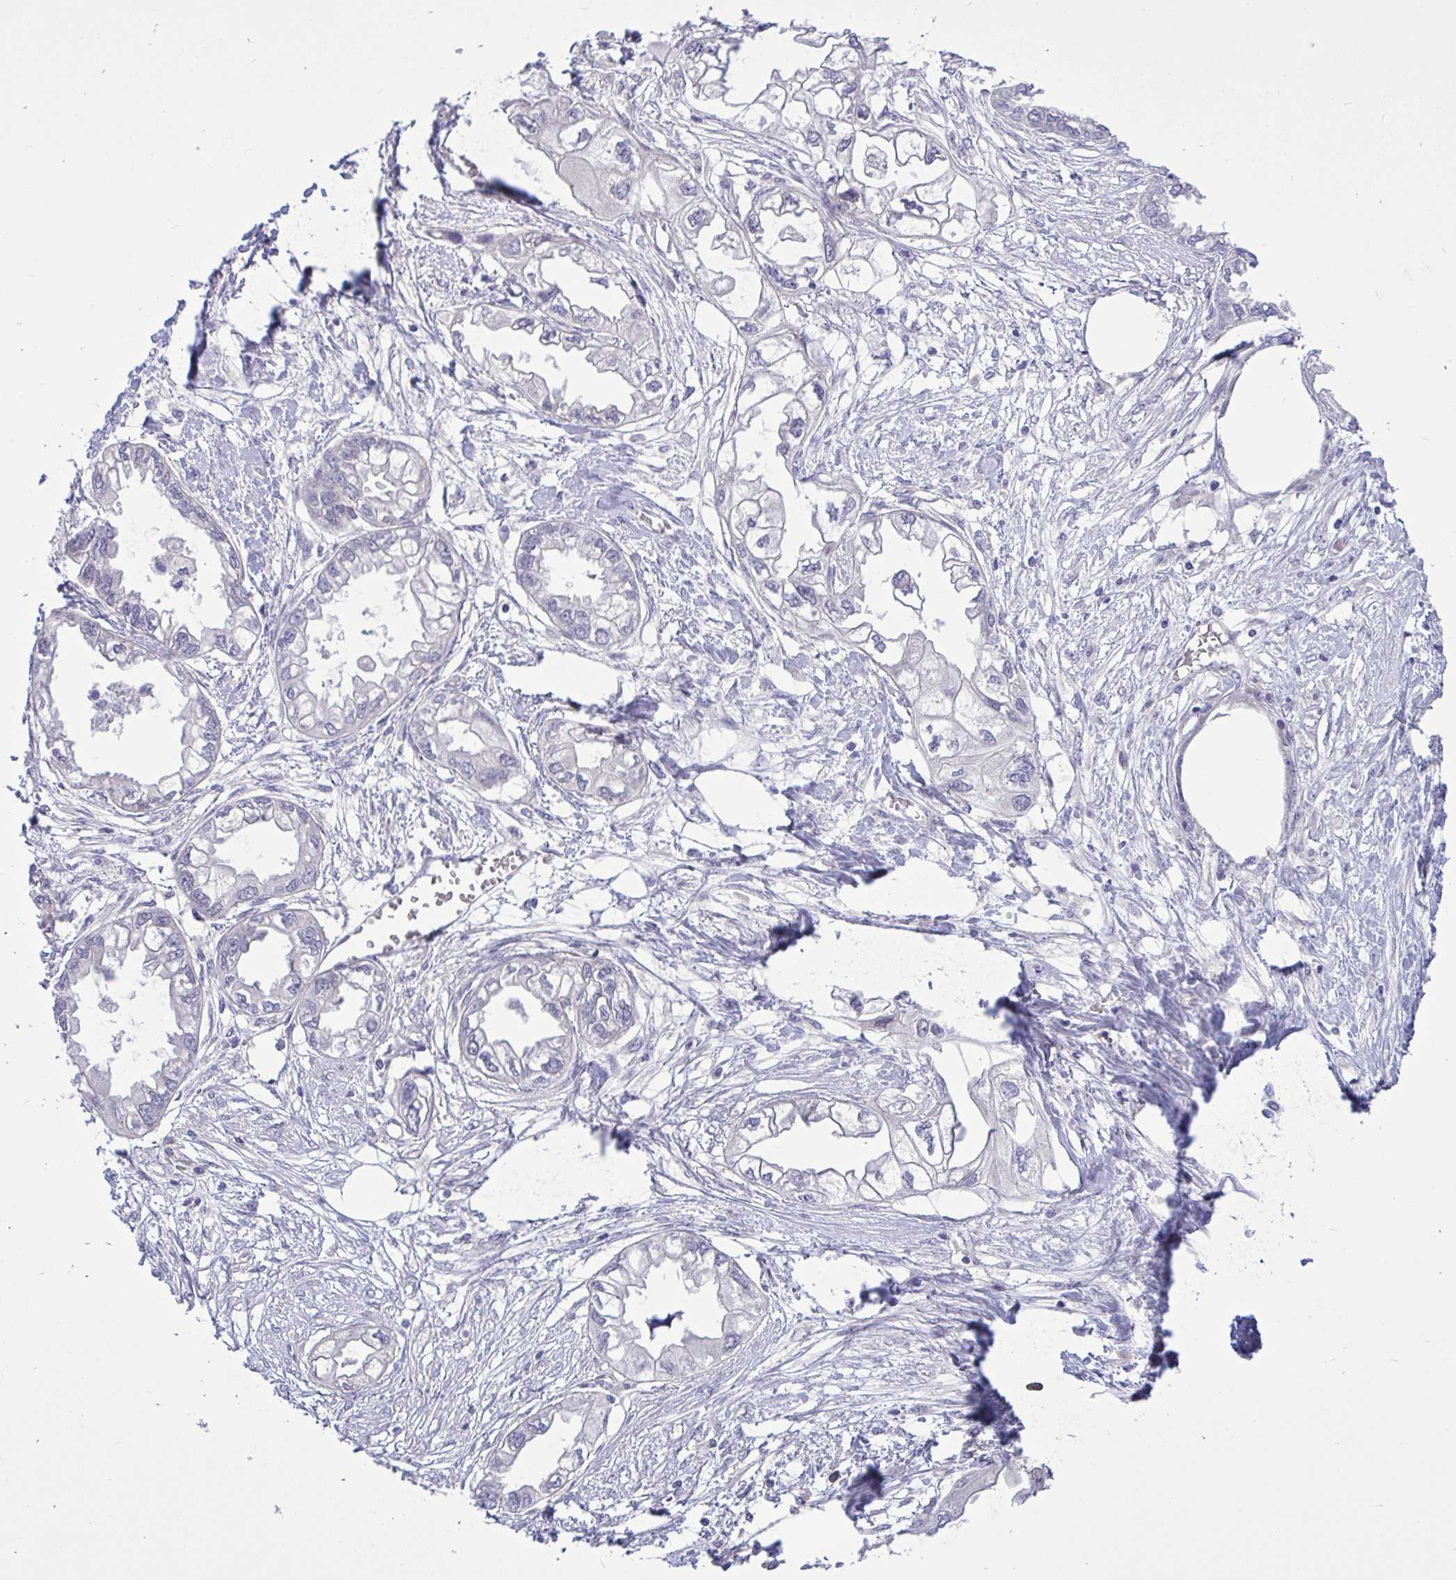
{"staining": {"intensity": "negative", "quantity": "none", "location": "none"}, "tissue": "endometrial cancer", "cell_type": "Tumor cells", "image_type": "cancer", "snomed": [{"axis": "morphology", "description": "Adenocarcinoma, NOS"}, {"axis": "morphology", "description": "Adenocarcinoma, metastatic, NOS"}, {"axis": "topography", "description": "Adipose tissue"}, {"axis": "topography", "description": "Endometrium"}], "caption": "Human endometrial cancer (metastatic adenocarcinoma) stained for a protein using IHC shows no expression in tumor cells.", "gene": "HMBOX1", "patient": {"sex": "female", "age": 67}}